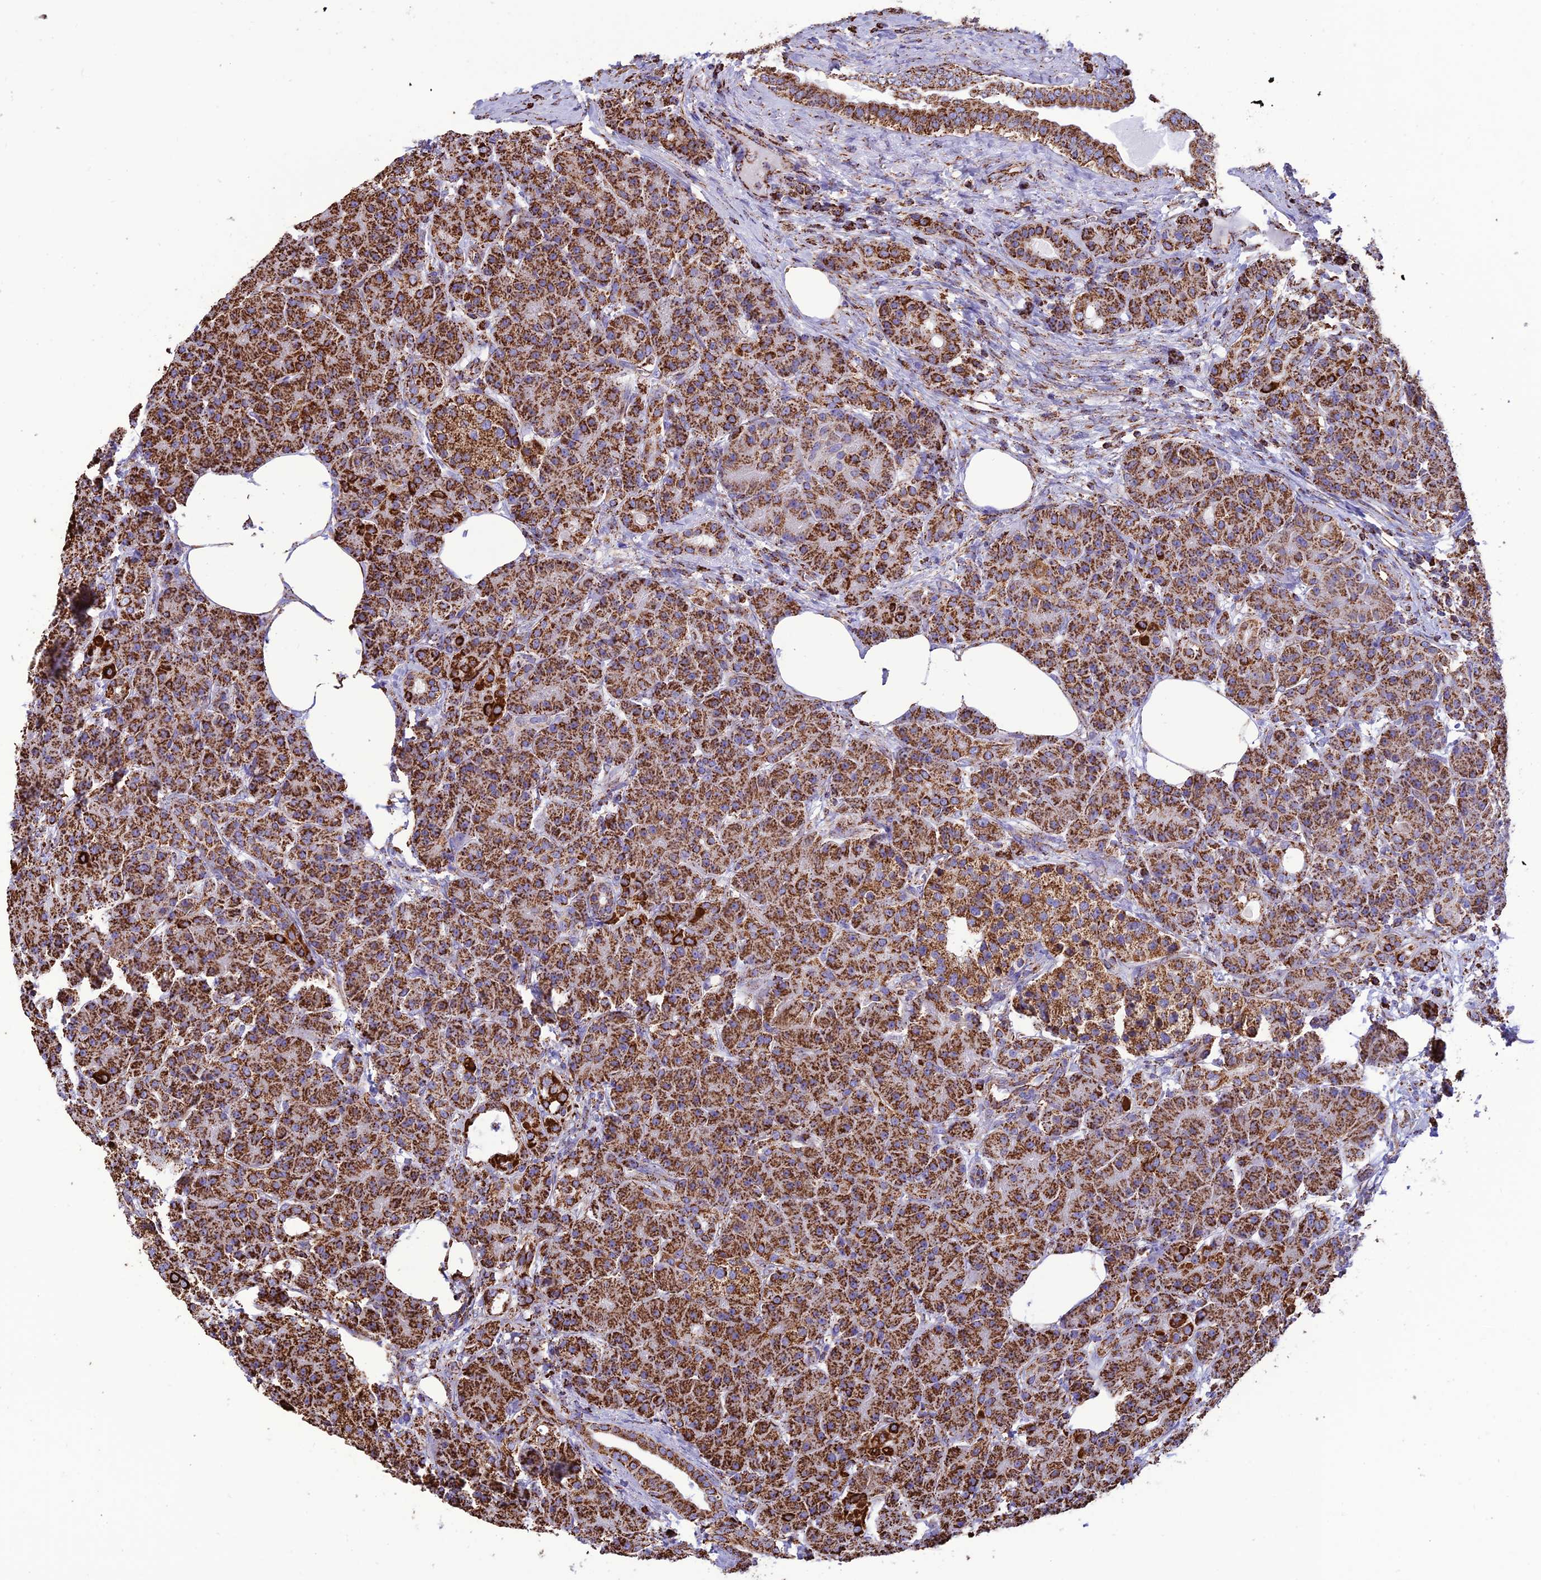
{"staining": {"intensity": "strong", "quantity": ">75%", "location": "cytoplasmic/membranous"}, "tissue": "pancreas", "cell_type": "Exocrine glandular cells", "image_type": "normal", "snomed": [{"axis": "morphology", "description": "Normal tissue, NOS"}, {"axis": "topography", "description": "Pancreas"}], "caption": "A brown stain highlights strong cytoplasmic/membranous staining of a protein in exocrine glandular cells of benign human pancreas.", "gene": "NDUFAF1", "patient": {"sex": "male", "age": 63}}